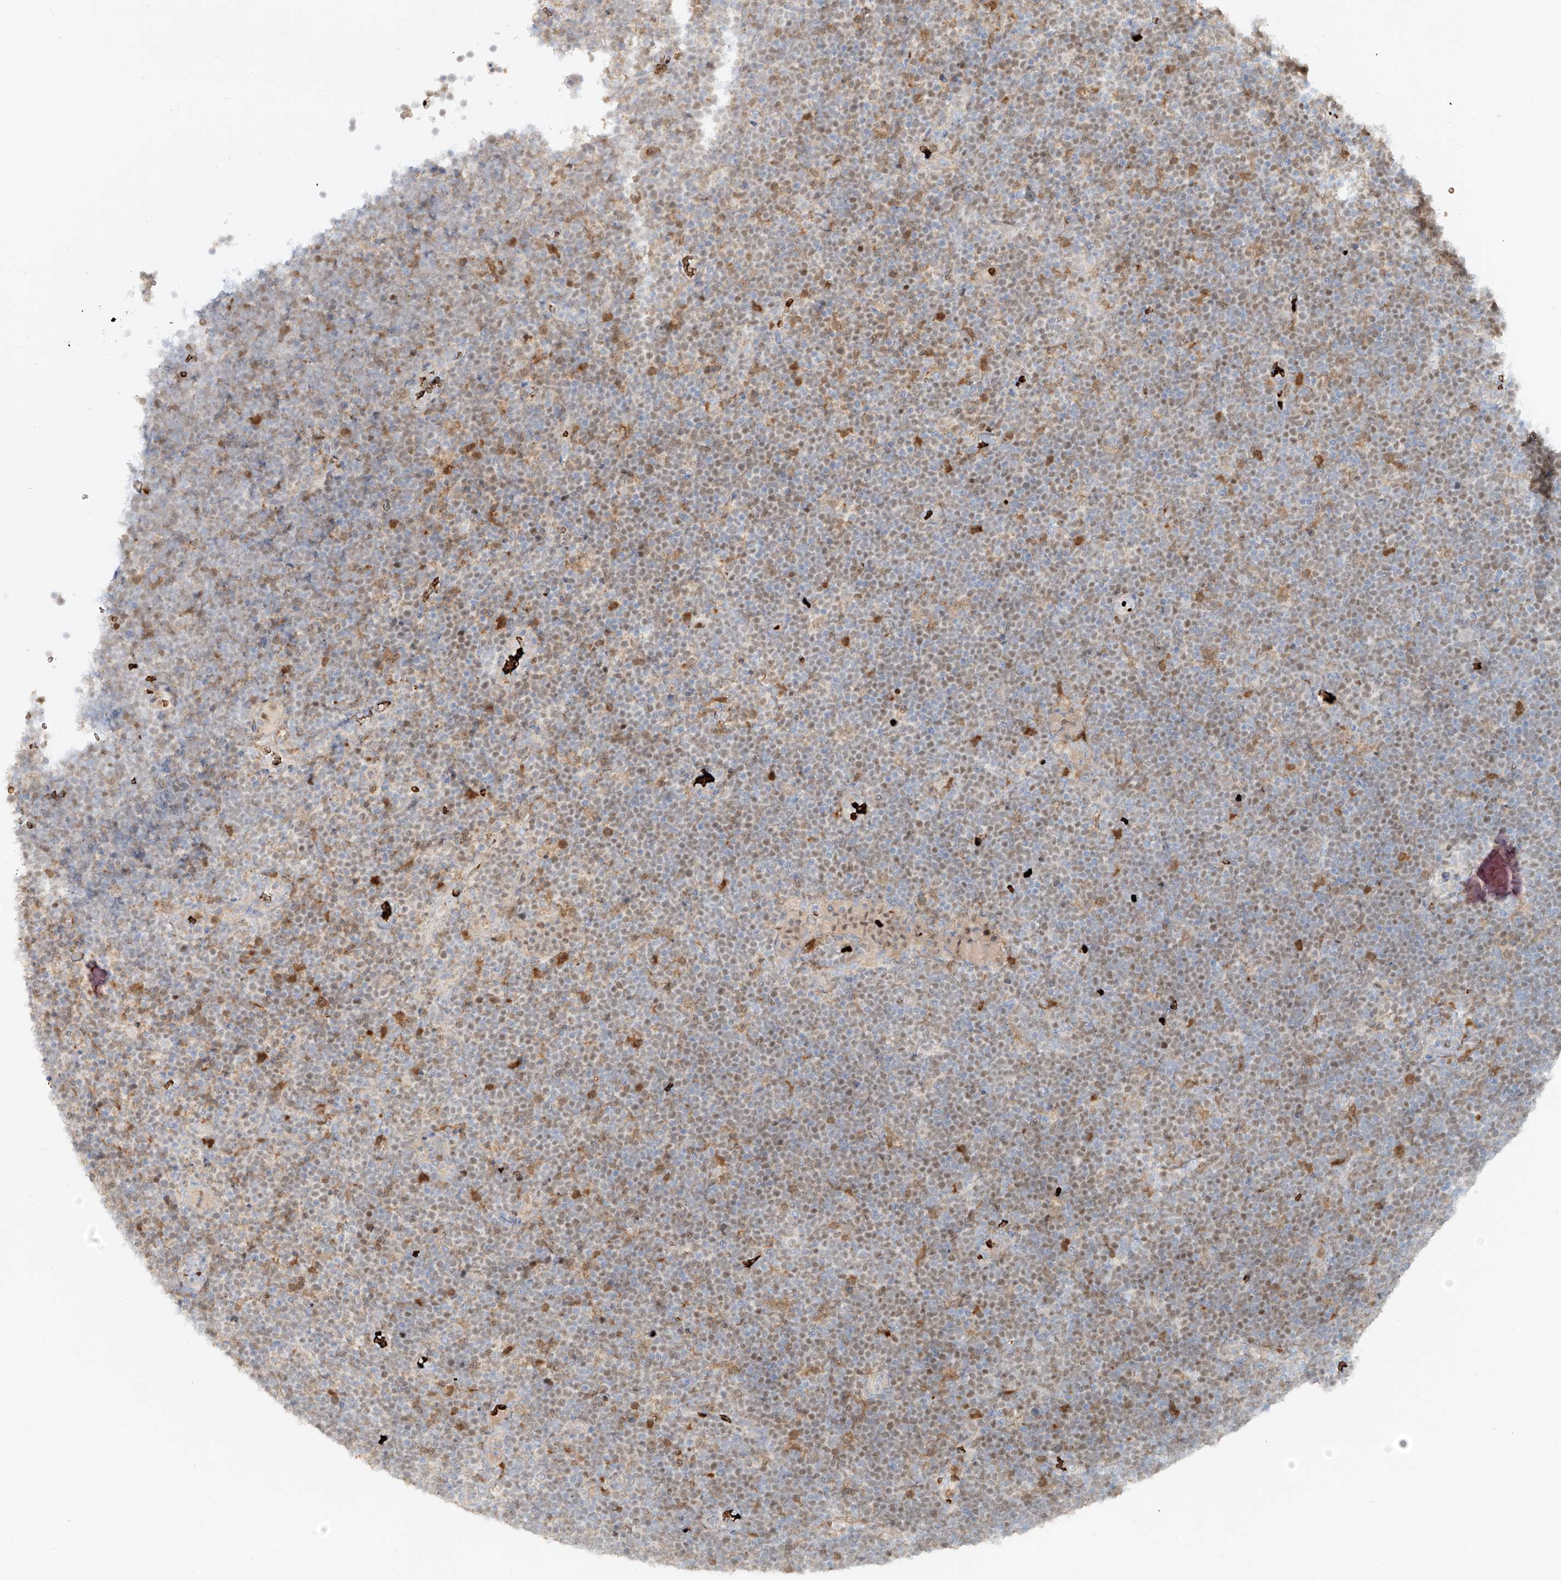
{"staining": {"intensity": "weak", "quantity": "<25%", "location": "cytoplasmic/membranous"}, "tissue": "lymphoma", "cell_type": "Tumor cells", "image_type": "cancer", "snomed": [{"axis": "morphology", "description": "Malignant lymphoma, non-Hodgkin's type, High grade"}, {"axis": "topography", "description": "Lymph node"}], "caption": "Image shows no significant protein expression in tumor cells of malignant lymphoma, non-Hodgkin's type (high-grade).", "gene": "FGD2", "patient": {"sex": "male", "age": 13}}